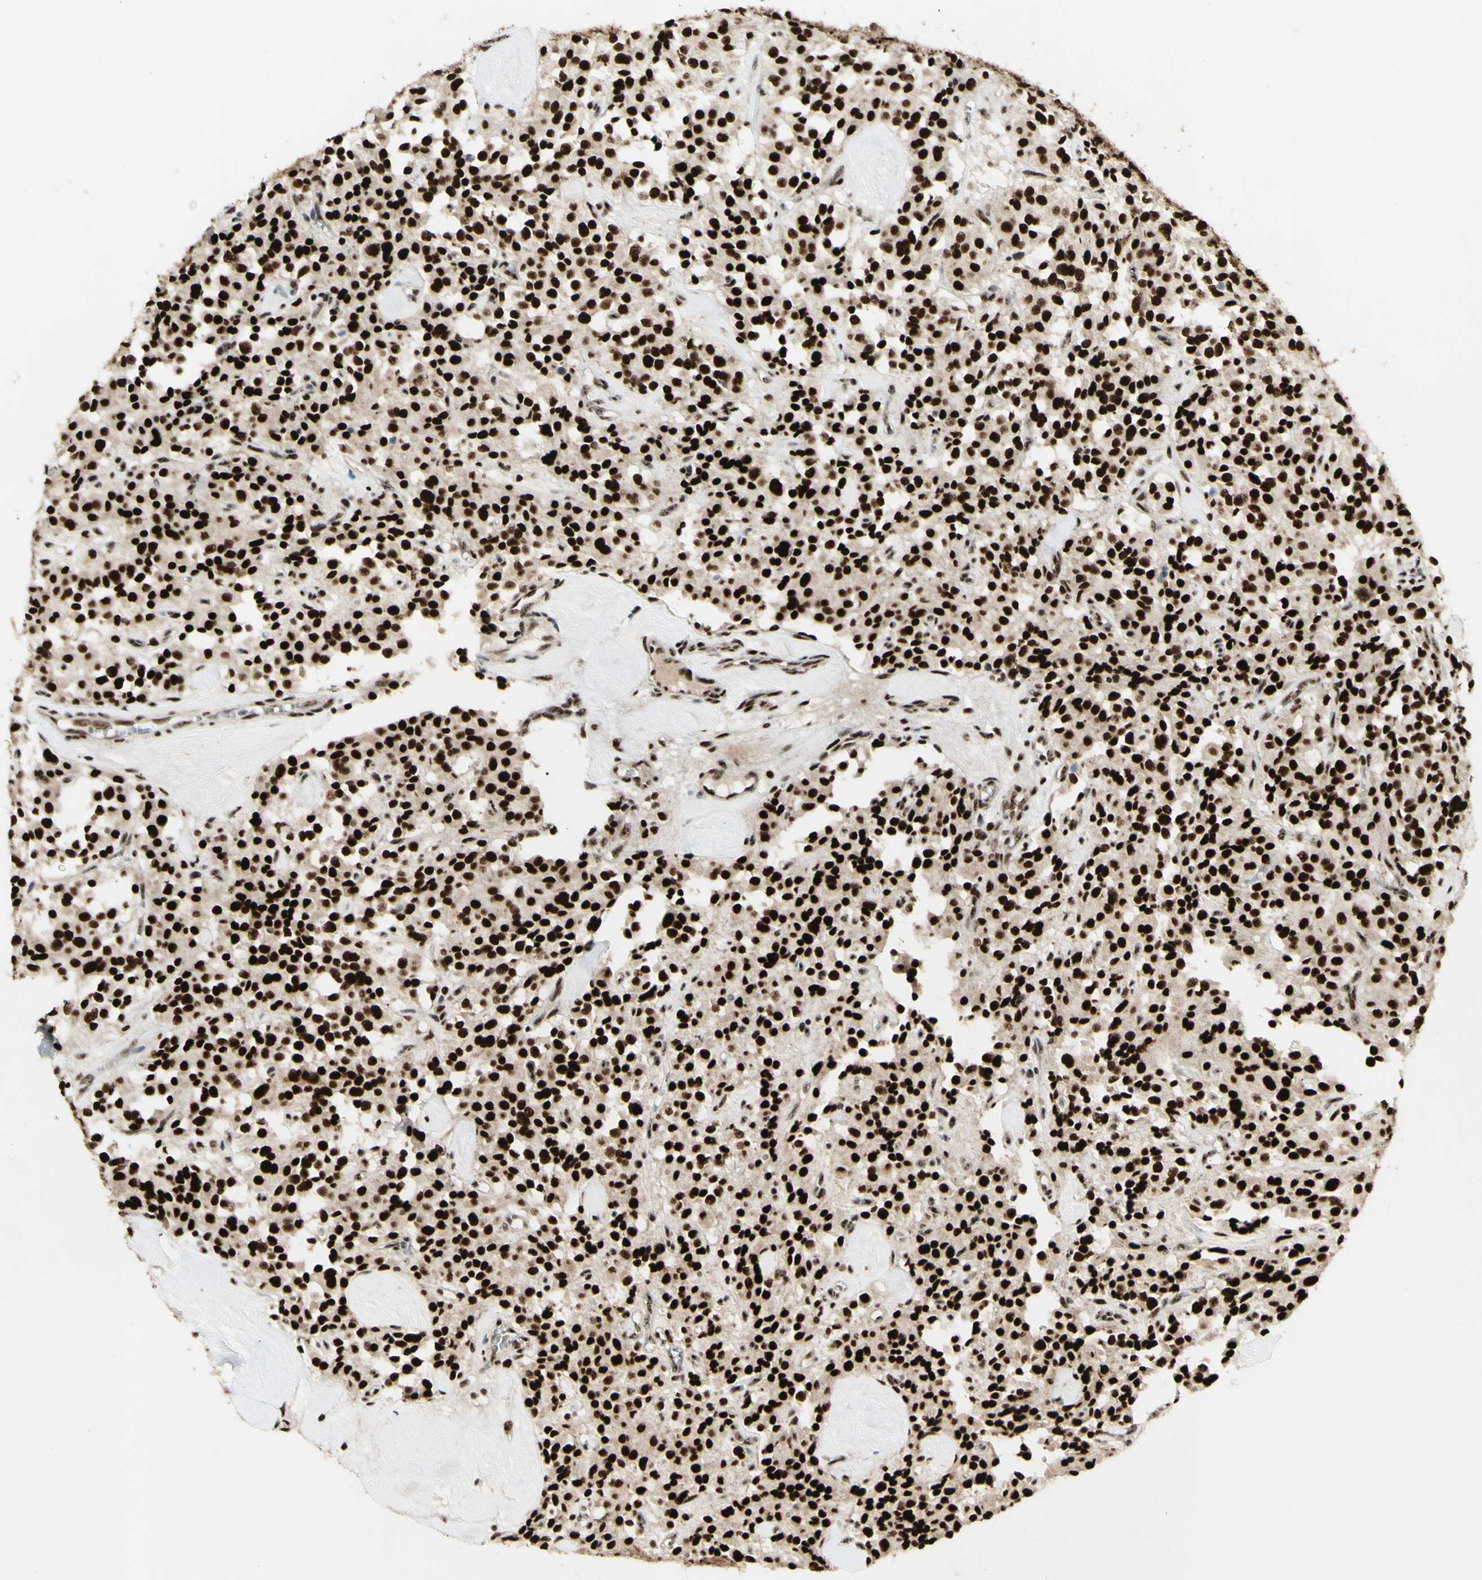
{"staining": {"intensity": "strong", "quantity": ">75%", "location": "cytoplasmic/membranous,nuclear"}, "tissue": "carcinoid", "cell_type": "Tumor cells", "image_type": "cancer", "snomed": [{"axis": "morphology", "description": "Carcinoid, malignant, NOS"}, {"axis": "topography", "description": "Lung"}], "caption": "An image showing strong cytoplasmic/membranous and nuclear expression in approximately >75% of tumor cells in carcinoid, as visualized by brown immunohistochemical staining.", "gene": "DHX9", "patient": {"sex": "male", "age": 30}}